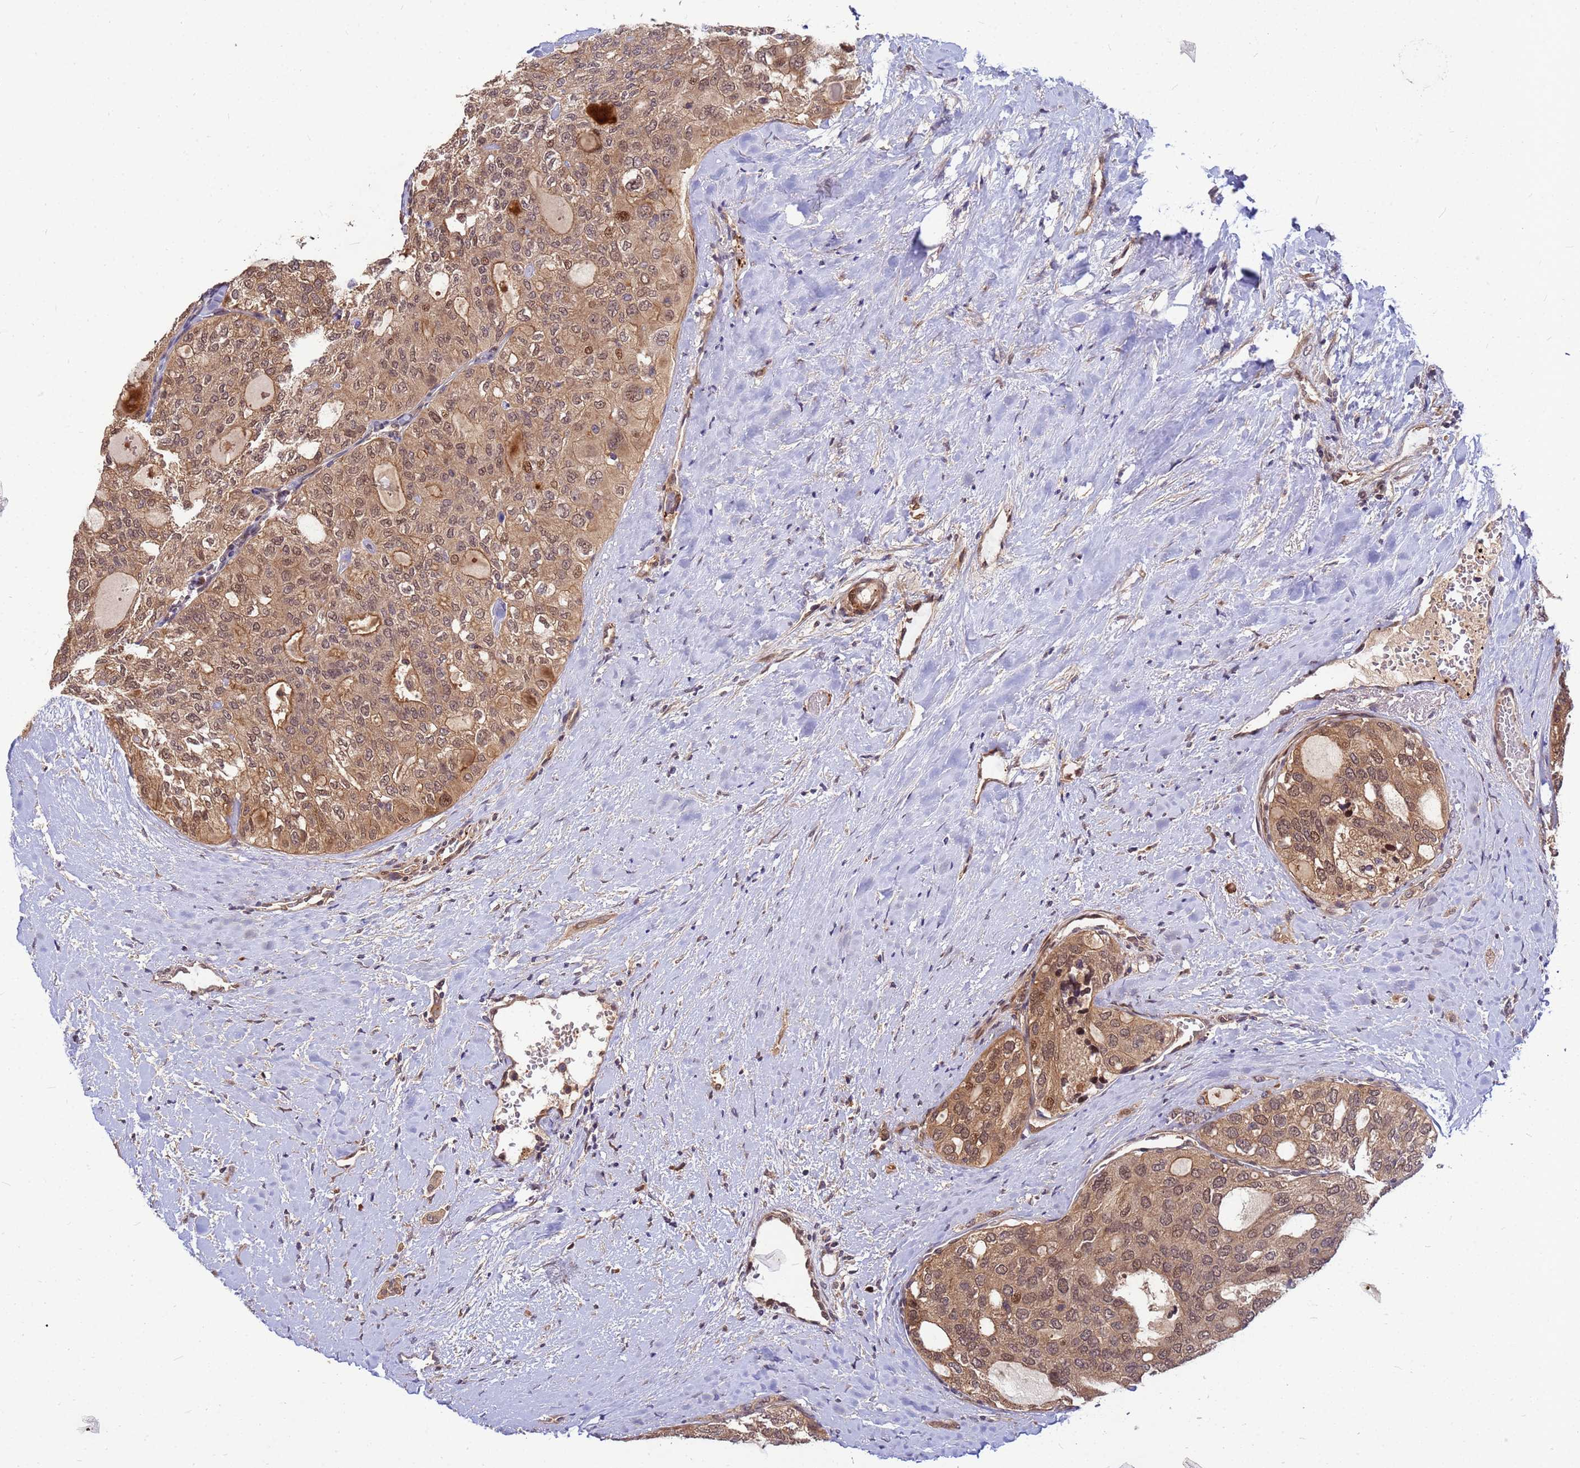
{"staining": {"intensity": "moderate", "quantity": ">75%", "location": "cytoplasmic/membranous,nuclear"}, "tissue": "thyroid cancer", "cell_type": "Tumor cells", "image_type": "cancer", "snomed": [{"axis": "morphology", "description": "Follicular adenoma carcinoma, NOS"}, {"axis": "topography", "description": "Thyroid gland"}], "caption": "This histopathology image shows immunohistochemistry staining of human thyroid follicular adenoma carcinoma, with medium moderate cytoplasmic/membranous and nuclear expression in approximately >75% of tumor cells.", "gene": "DUS4L", "patient": {"sex": "male", "age": 75}}